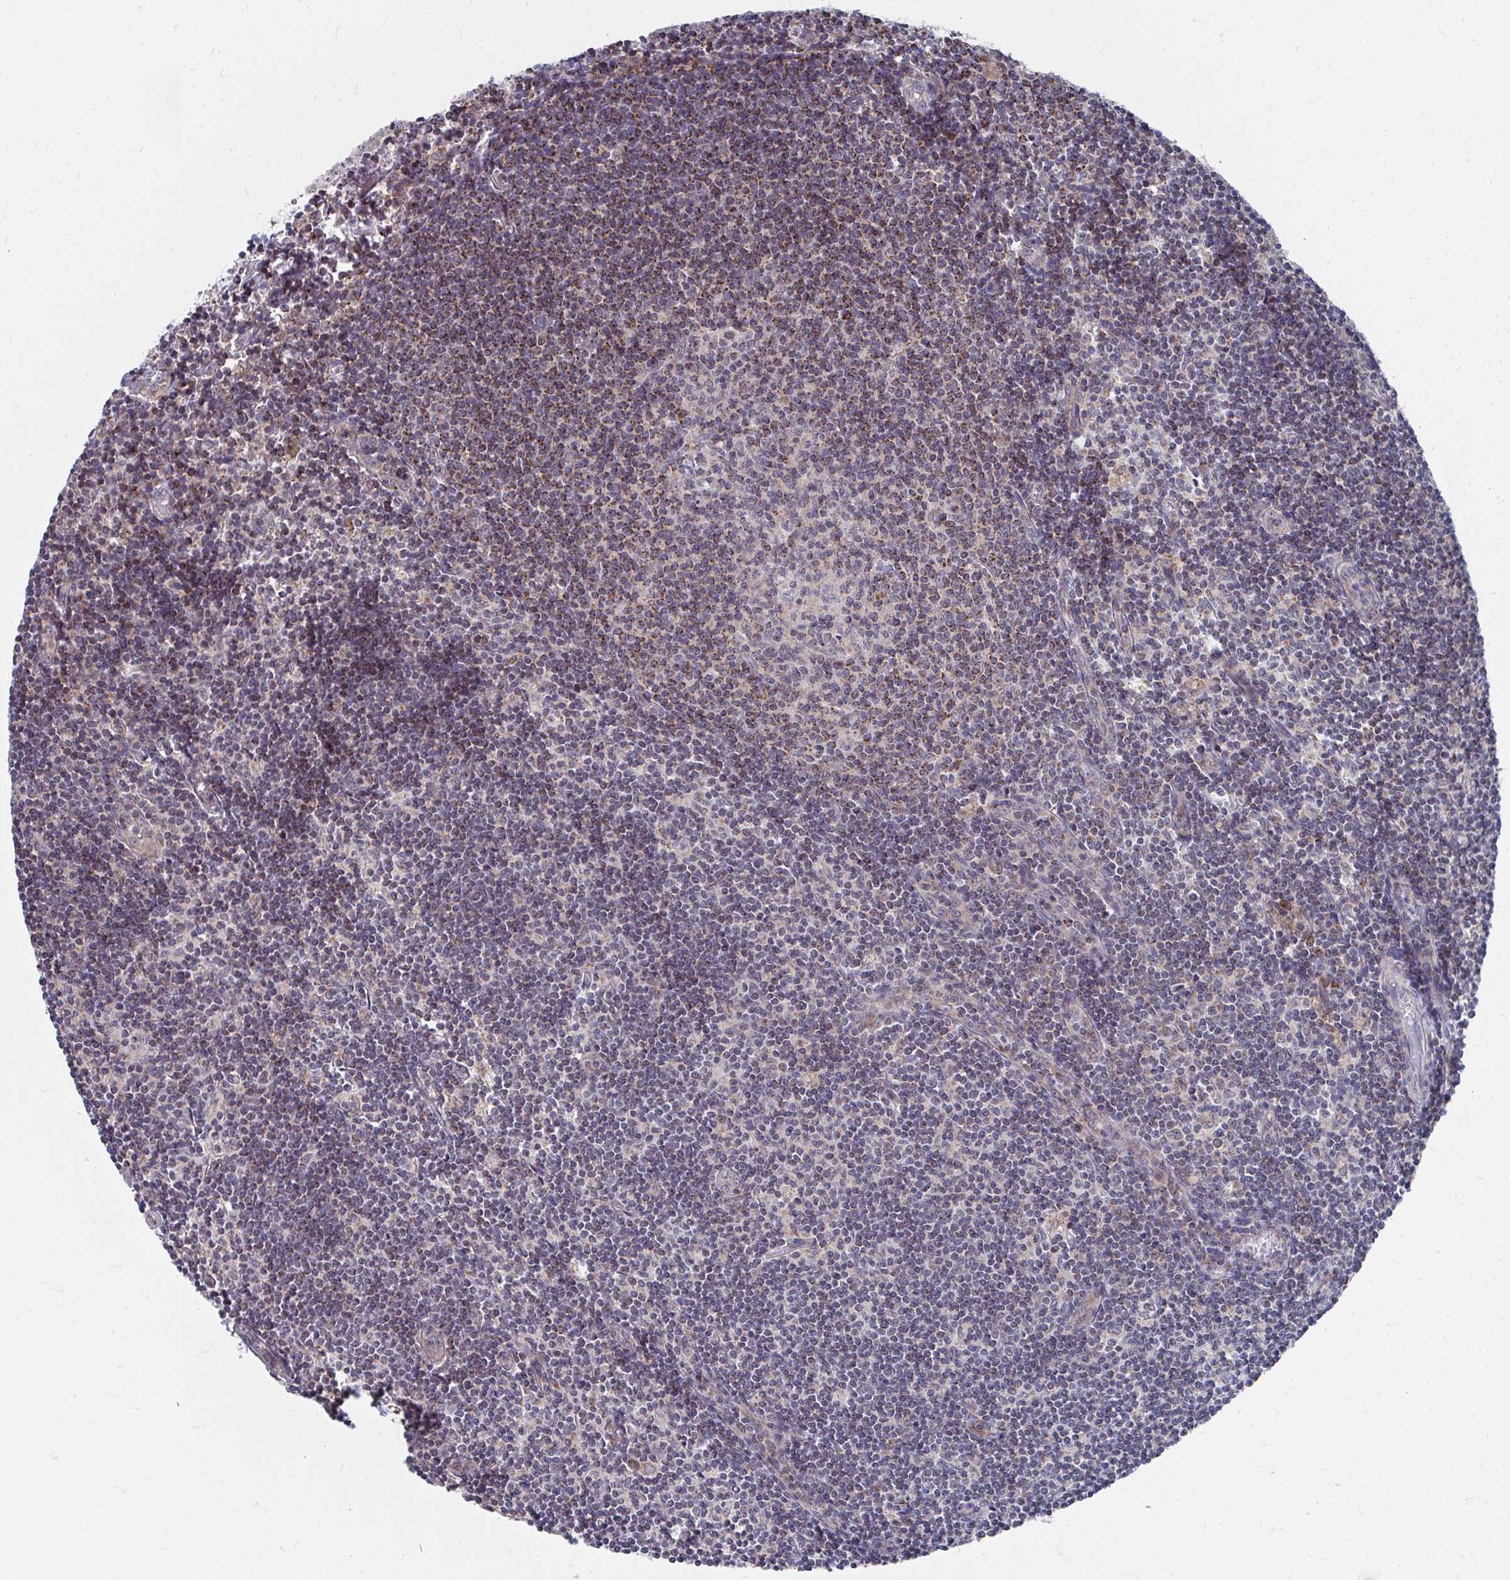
{"staining": {"intensity": "weak", "quantity": "25%-75%", "location": "cytoplasmic/membranous"}, "tissue": "lymph node", "cell_type": "Germinal center cells", "image_type": "normal", "snomed": [{"axis": "morphology", "description": "Normal tissue, NOS"}, {"axis": "topography", "description": "Lymph node"}], "caption": "Immunohistochemistry (IHC) micrograph of normal human lymph node stained for a protein (brown), which demonstrates low levels of weak cytoplasmic/membranous positivity in approximately 25%-75% of germinal center cells.", "gene": "PEX3", "patient": {"sex": "female", "age": 31}}